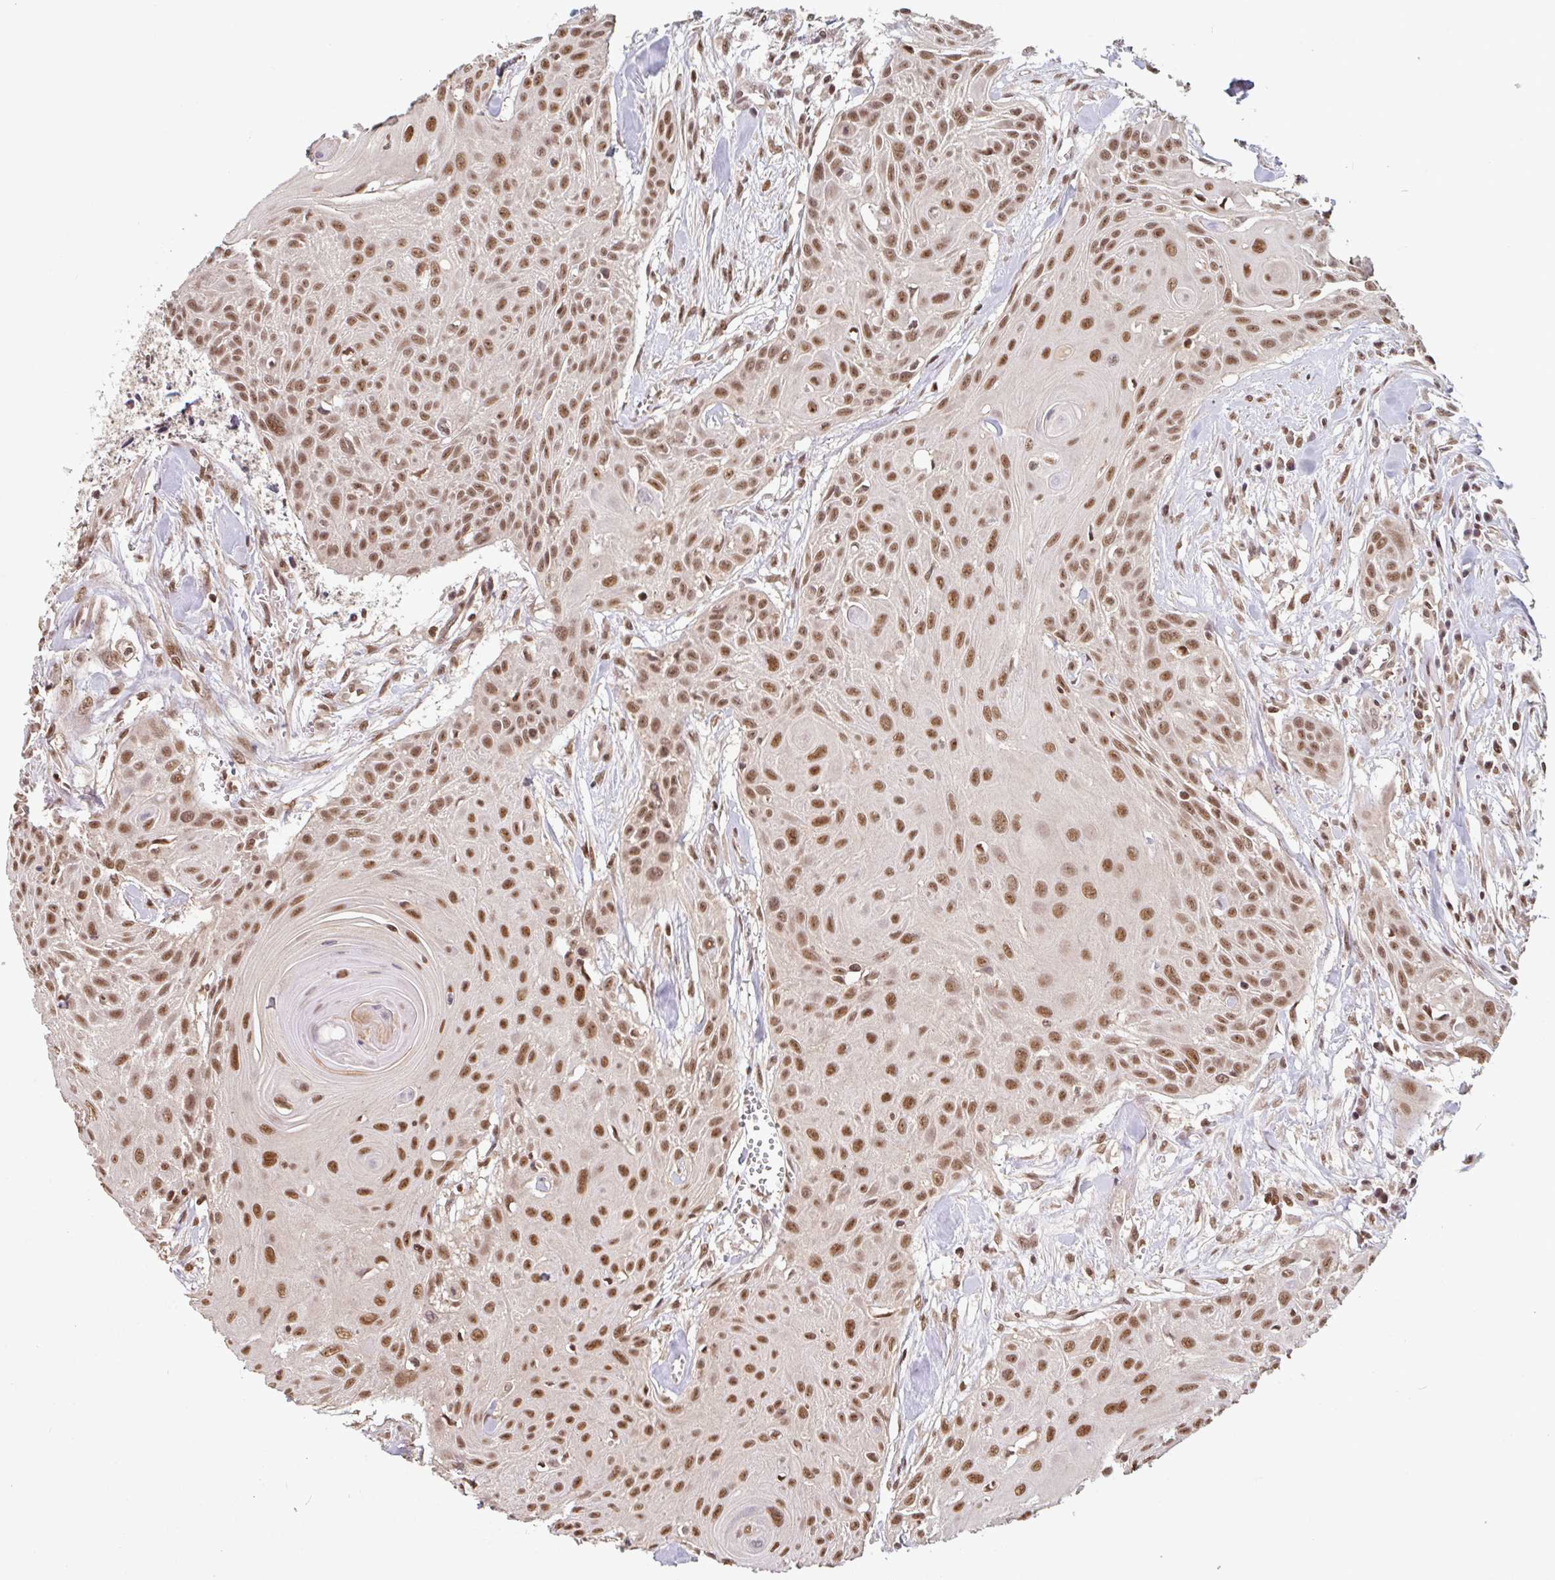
{"staining": {"intensity": "moderate", "quantity": ">75%", "location": "nuclear"}, "tissue": "head and neck cancer", "cell_type": "Tumor cells", "image_type": "cancer", "snomed": [{"axis": "morphology", "description": "Squamous cell carcinoma, NOS"}, {"axis": "topography", "description": "Lymph node"}, {"axis": "topography", "description": "Salivary gland"}, {"axis": "topography", "description": "Head-Neck"}], "caption": "Human head and neck squamous cell carcinoma stained with a protein marker displays moderate staining in tumor cells.", "gene": "DR1", "patient": {"sex": "female", "age": 74}}